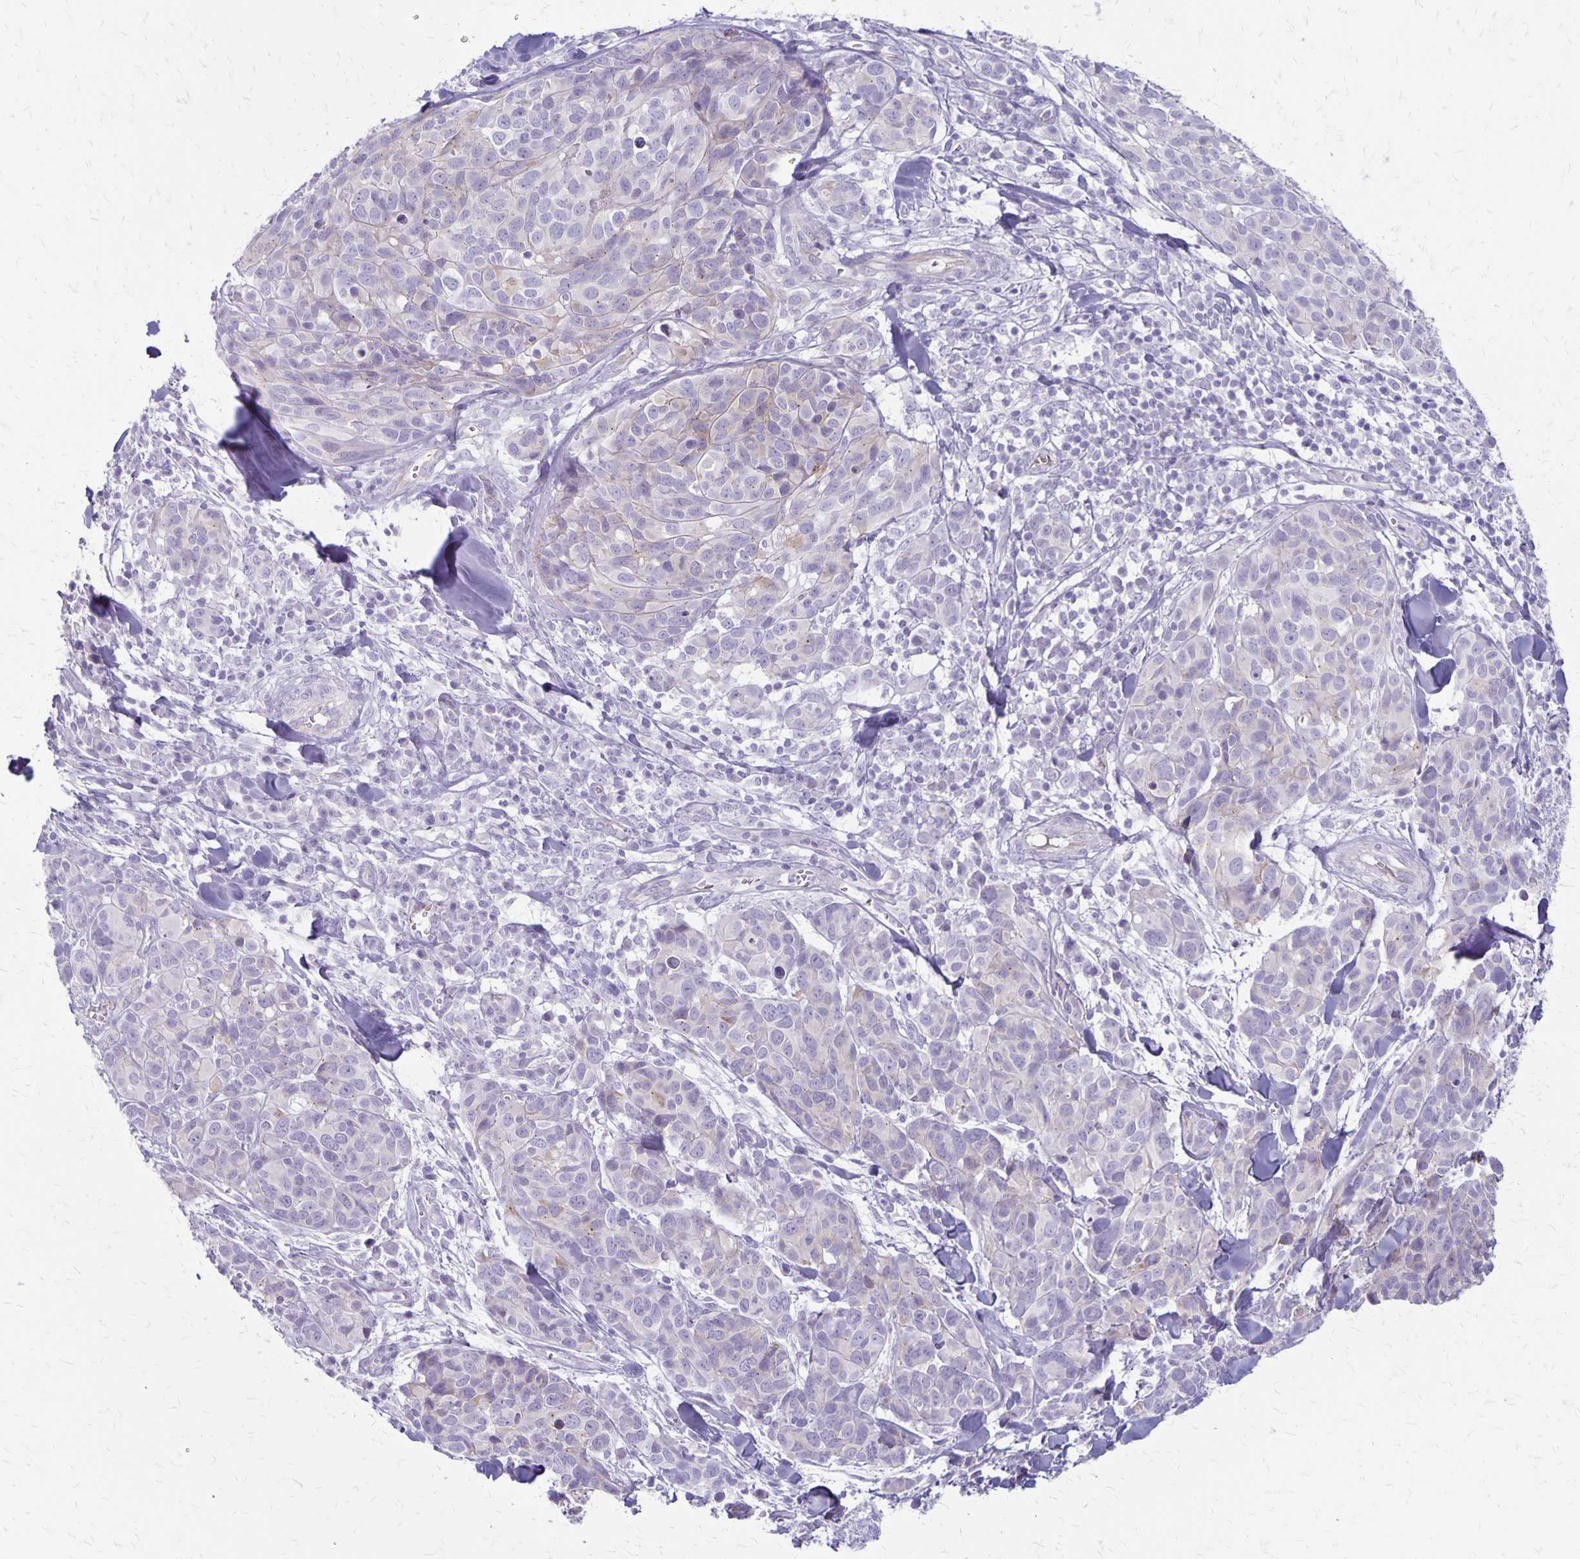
{"staining": {"intensity": "negative", "quantity": "none", "location": "none"}, "tissue": "melanoma", "cell_type": "Tumor cells", "image_type": "cancer", "snomed": [{"axis": "morphology", "description": "Malignant melanoma, NOS"}, {"axis": "topography", "description": "Skin"}], "caption": "An immunohistochemistry (IHC) photomicrograph of malignant melanoma is shown. There is no staining in tumor cells of malignant melanoma.", "gene": "HOMER1", "patient": {"sex": "male", "age": 51}}